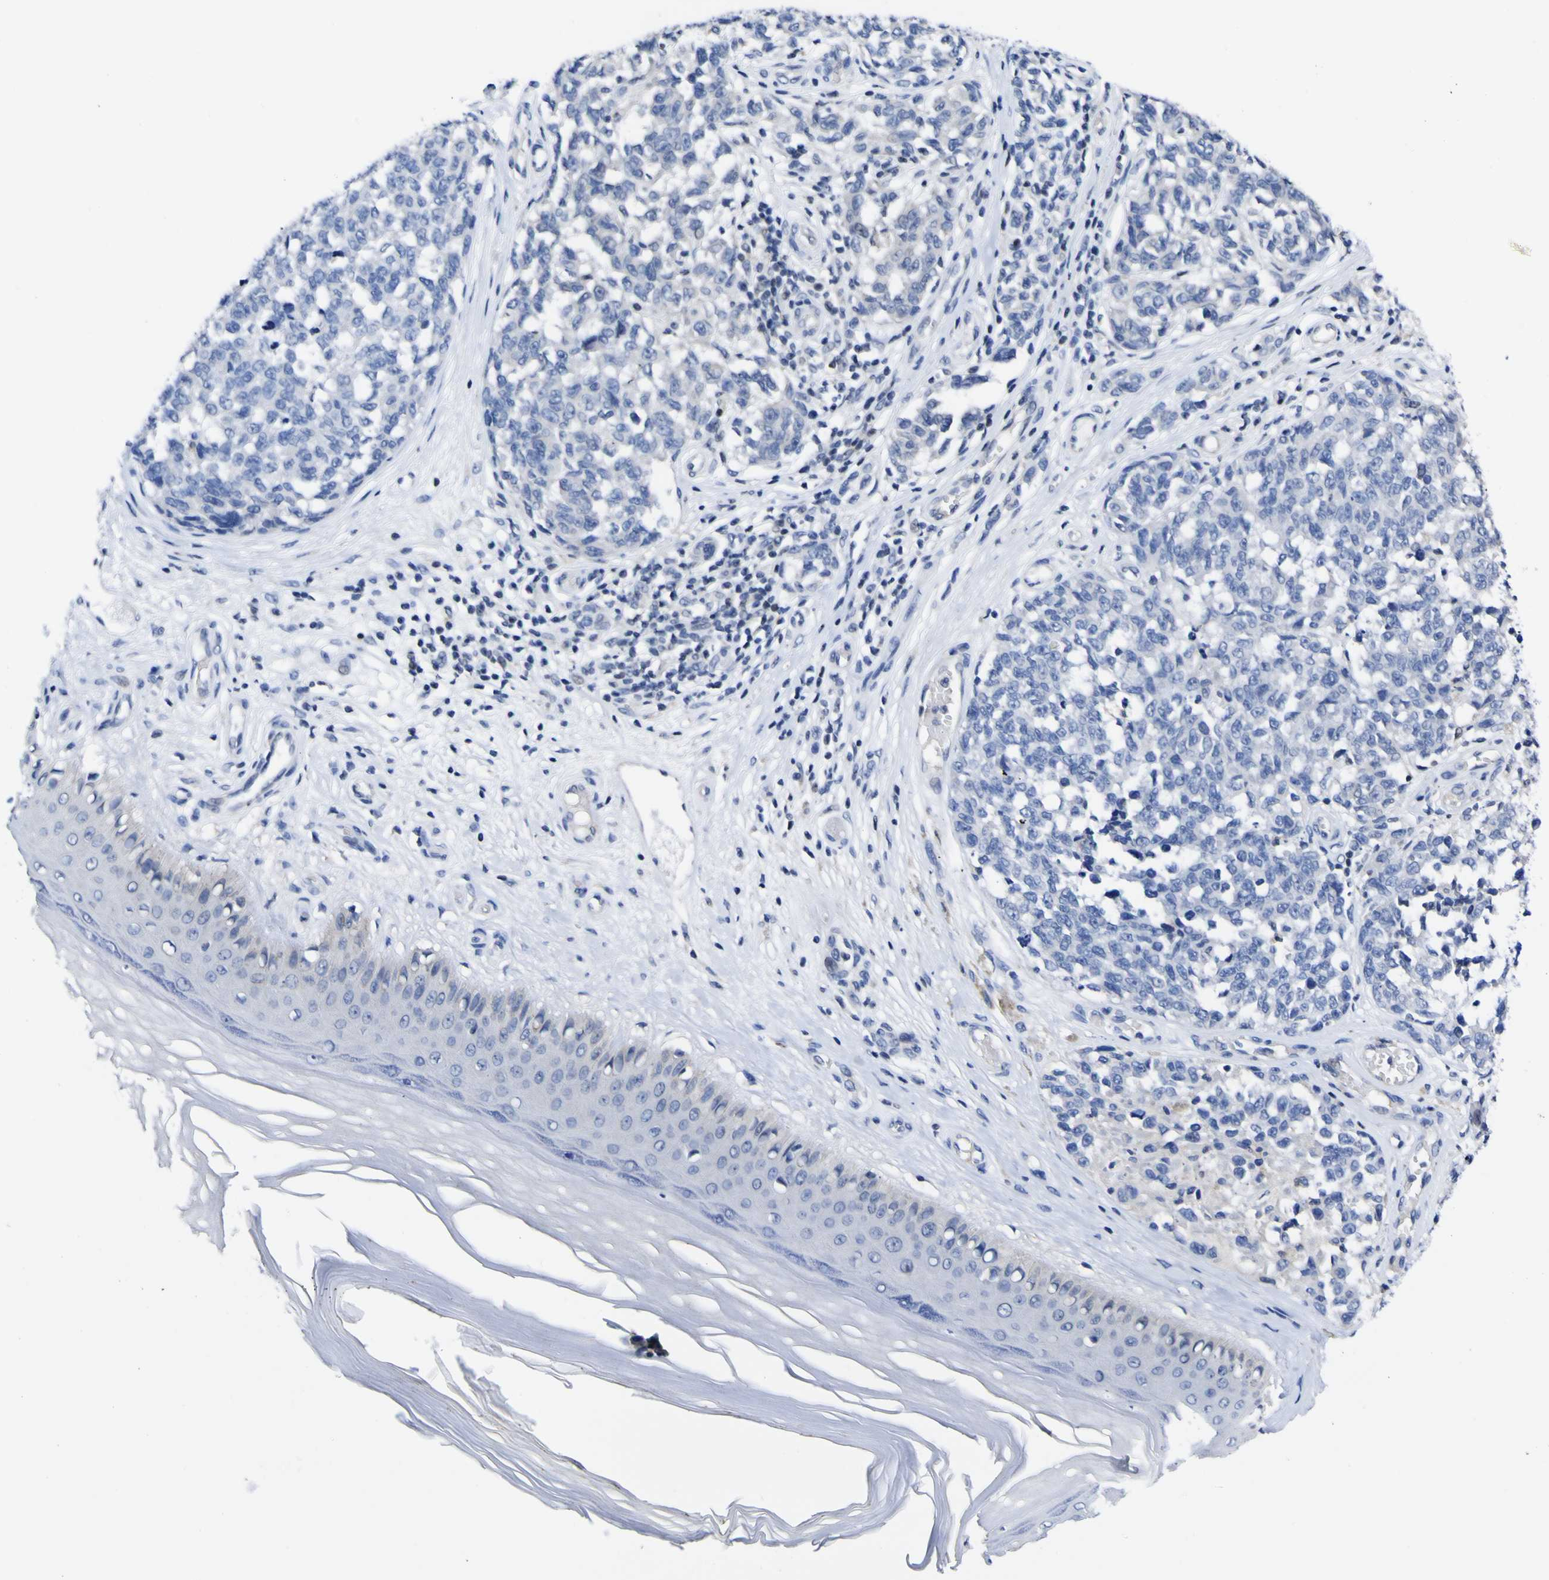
{"staining": {"intensity": "negative", "quantity": "none", "location": "none"}, "tissue": "melanoma", "cell_type": "Tumor cells", "image_type": "cancer", "snomed": [{"axis": "morphology", "description": "Malignant melanoma, NOS"}, {"axis": "topography", "description": "Skin"}], "caption": "The IHC micrograph has no significant positivity in tumor cells of malignant melanoma tissue.", "gene": "CASP6", "patient": {"sex": "female", "age": 64}}